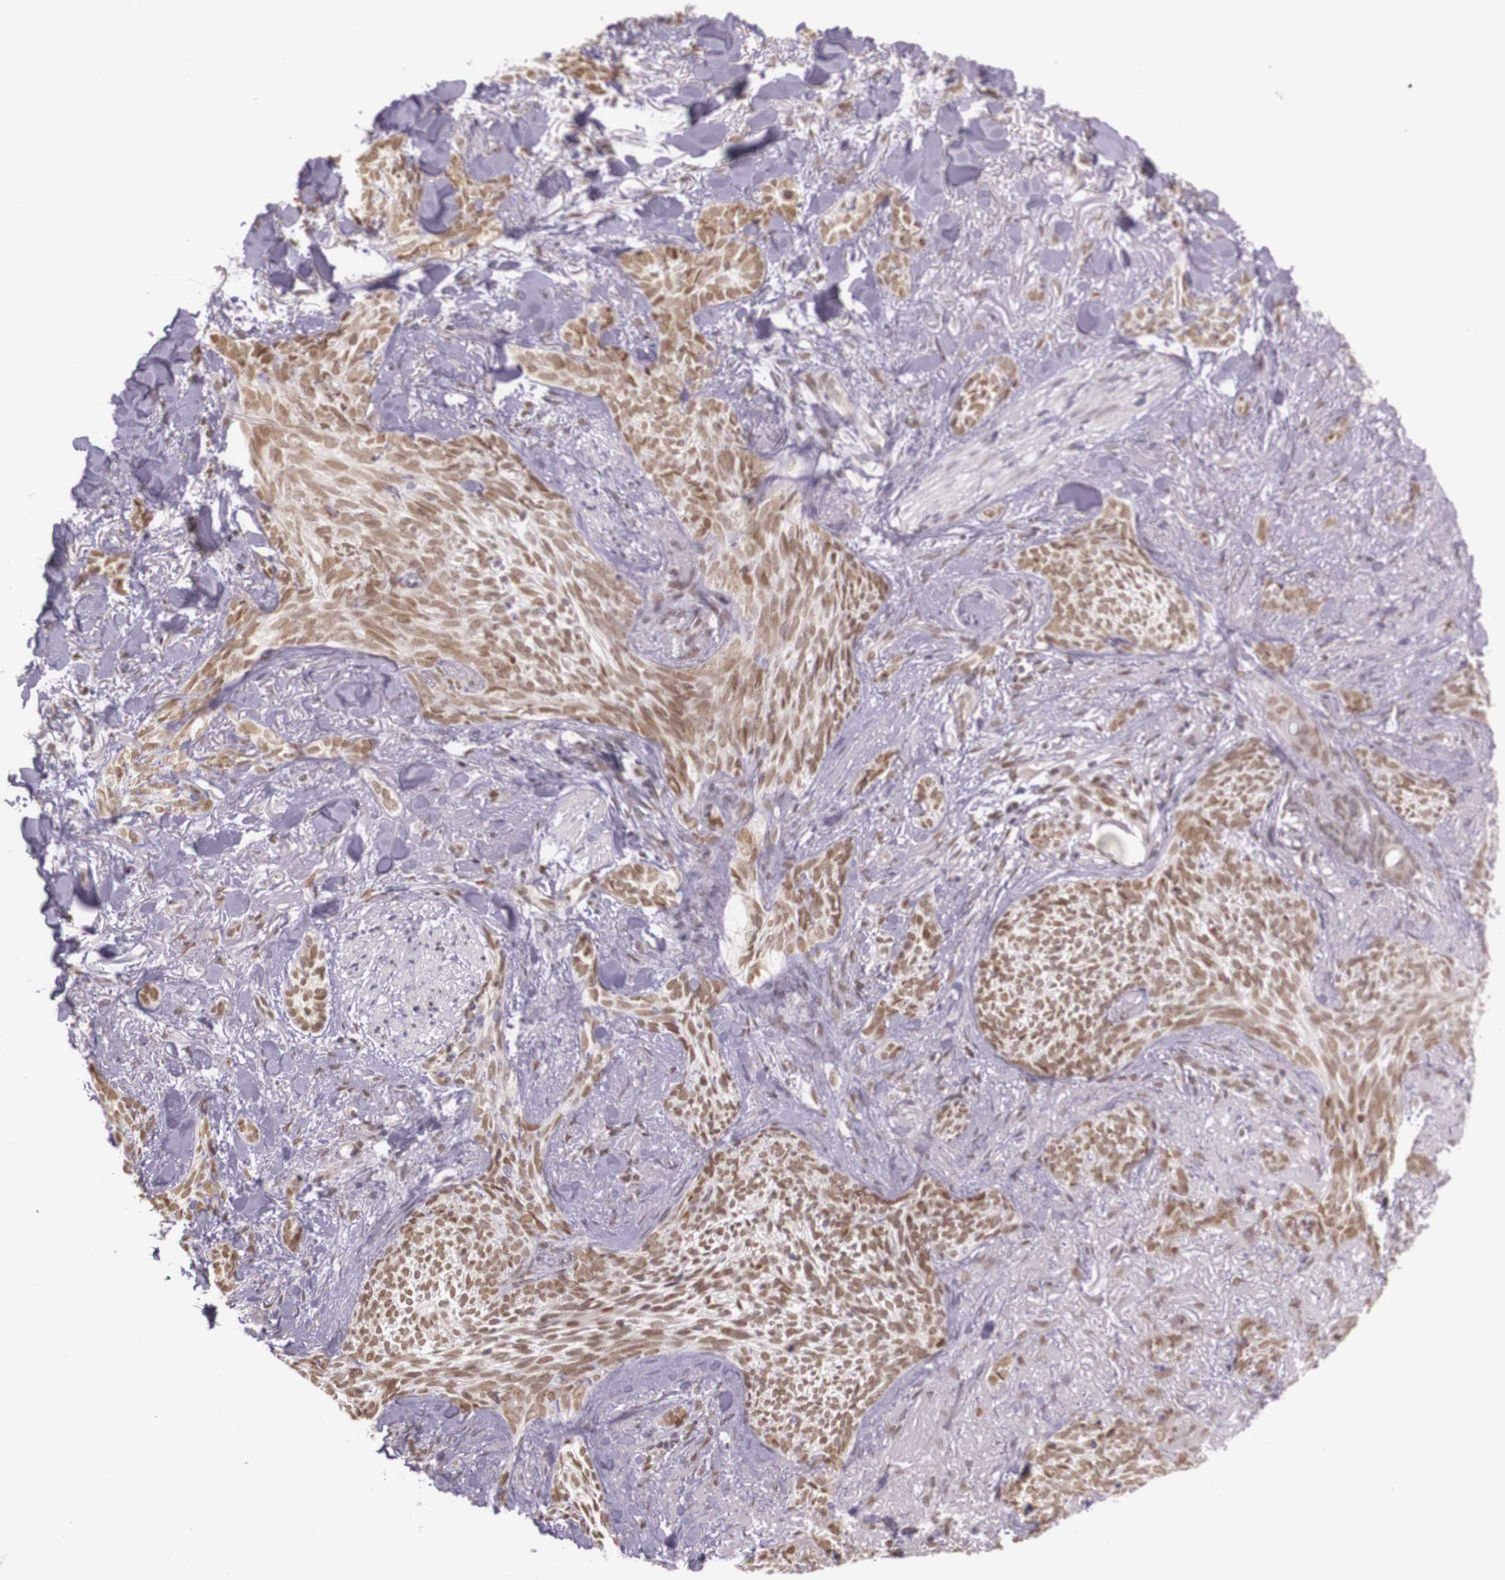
{"staining": {"intensity": "moderate", "quantity": ">75%", "location": "nuclear"}, "tissue": "skin cancer", "cell_type": "Tumor cells", "image_type": "cancer", "snomed": [{"axis": "morphology", "description": "Basal cell carcinoma"}, {"axis": "topography", "description": "Skin"}], "caption": "Protein expression analysis of skin basal cell carcinoma shows moderate nuclear positivity in approximately >75% of tumor cells.", "gene": "WDR13", "patient": {"sex": "female", "age": 81}}